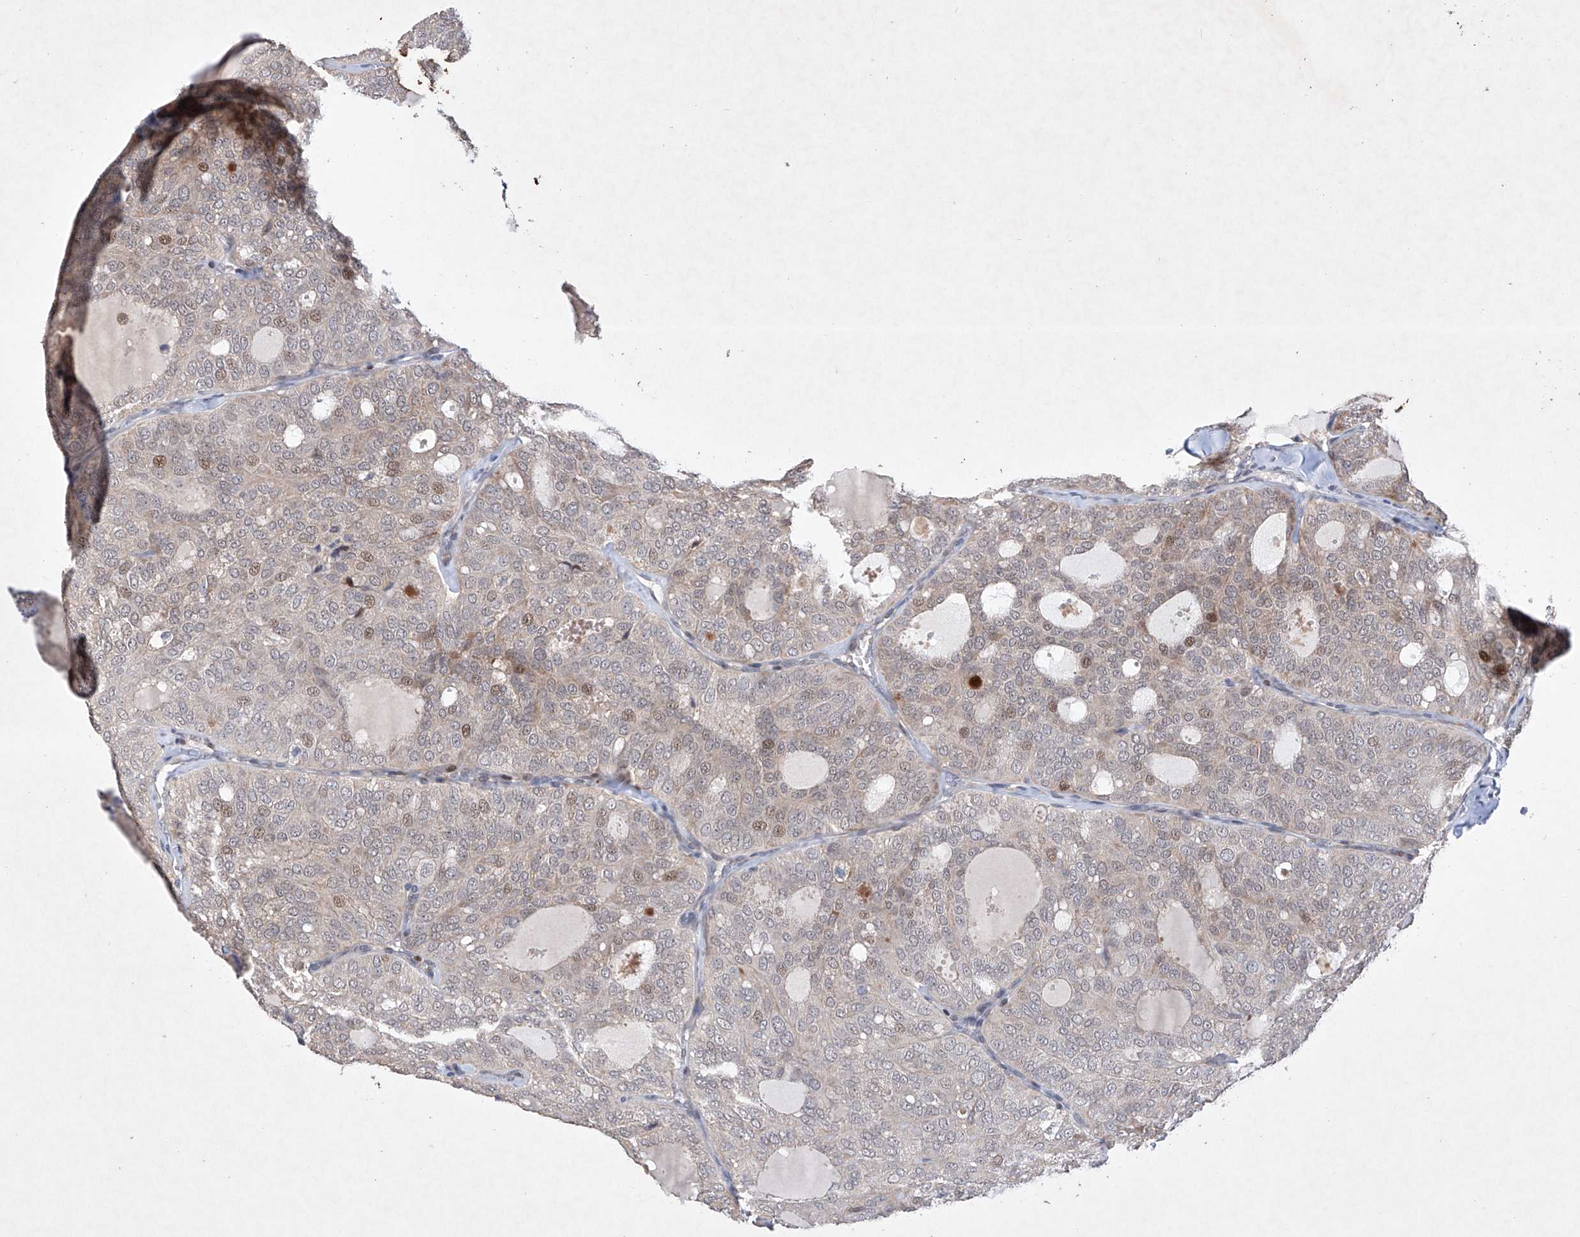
{"staining": {"intensity": "weak", "quantity": "<25%", "location": "nuclear"}, "tissue": "thyroid cancer", "cell_type": "Tumor cells", "image_type": "cancer", "snomed": [{"axis": "morphology", "description": "Follicular adenoma carcinoma, NOS"}, {"axis": "topography", "description": "Thyroid gland"}], "caption": "Tumor cells show no significant protein staining in thyroid cancer. (Brightfield microscopy of DAB (3,3'-diaminobenzidine) IHC at high magnification).", "gene": "AFG1L", "patient": {"sex": "male", "age": 75}}